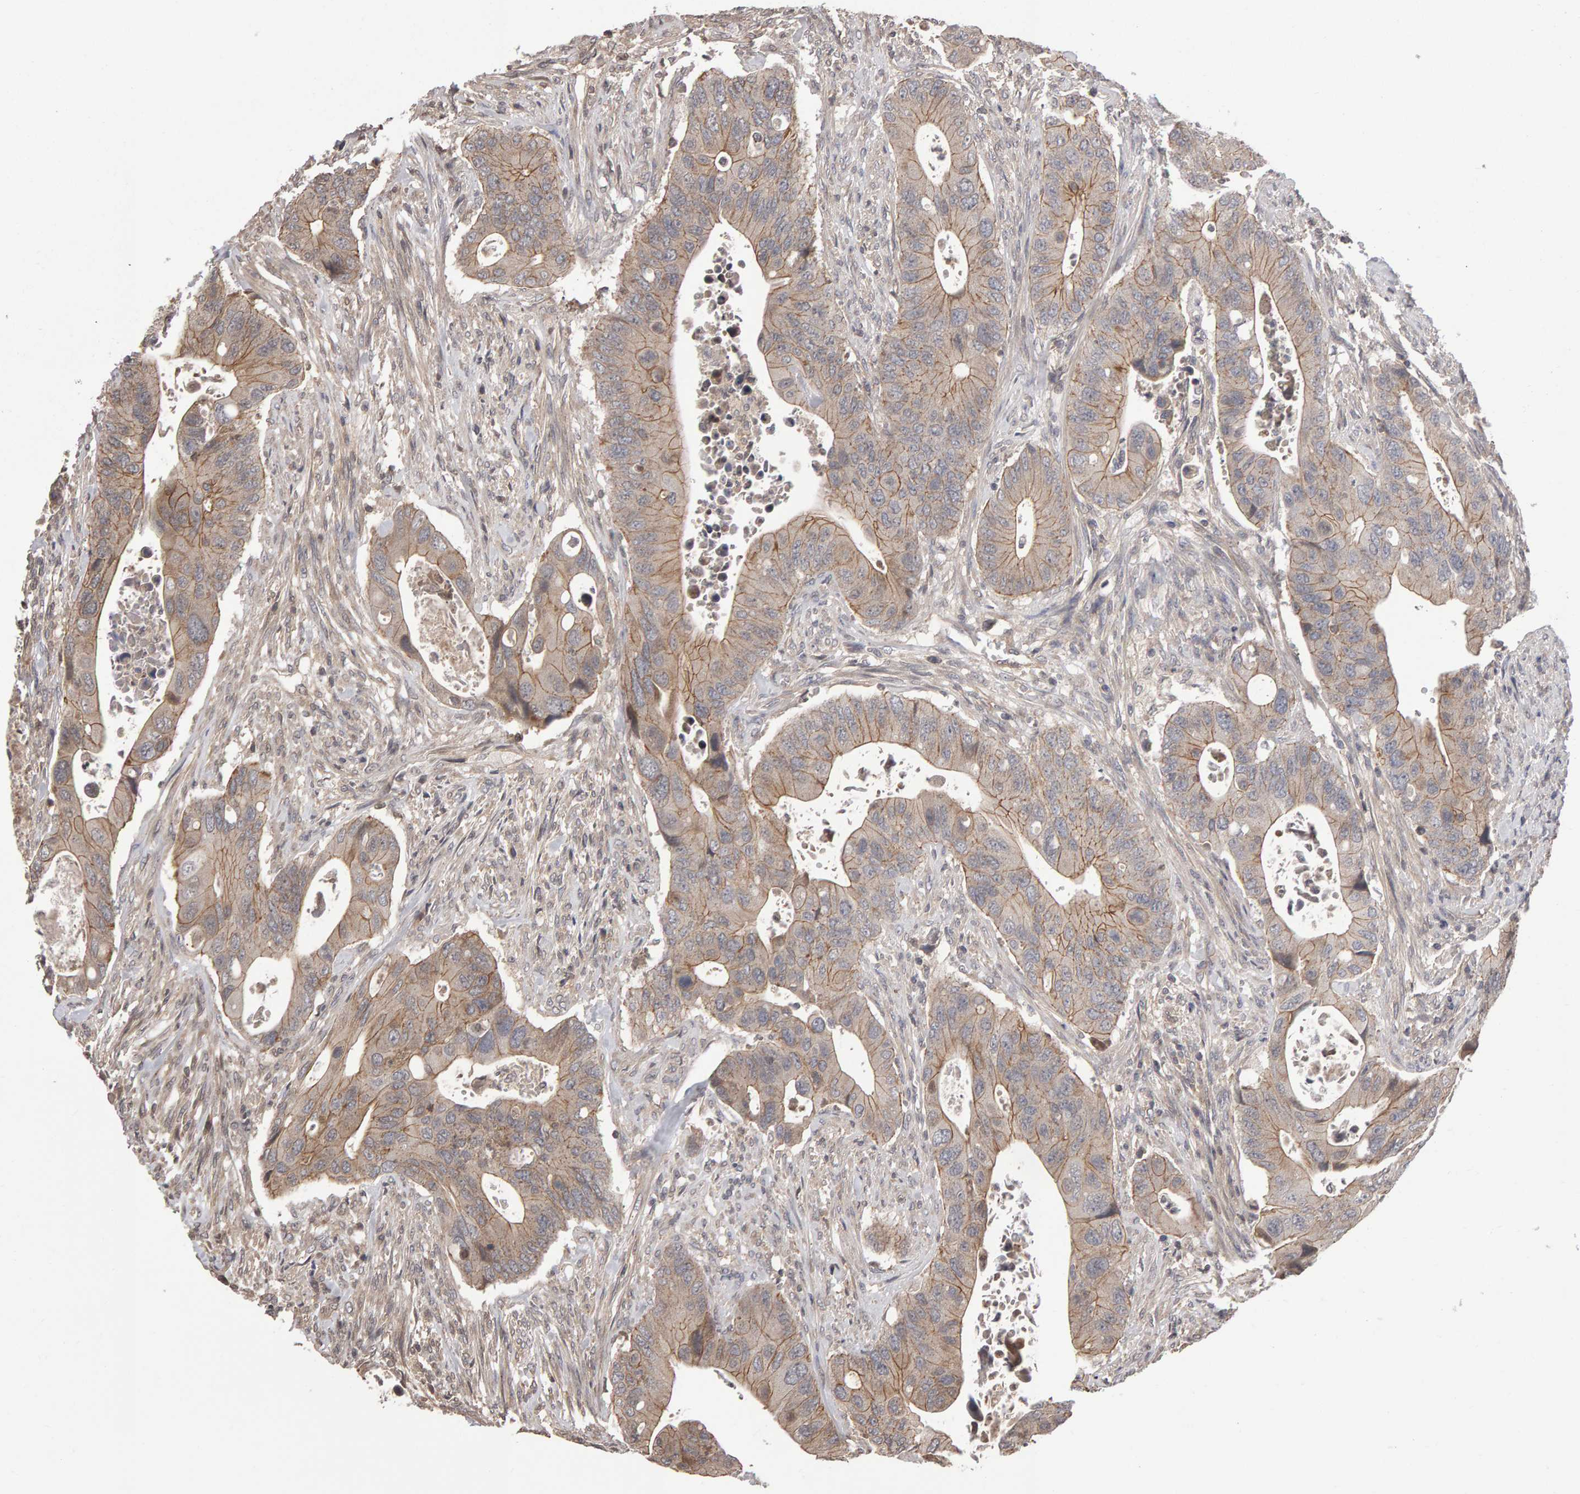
{"staining": {"intensity": "weak", "quantity": ">75%", "location": "cytoplasmic/membranous"}, "tissue": "colorectal cancer", "cell_type": "Tumor cells", "image_type": "cancer", "snomed": [{"axis": "morphology", "description": "Adenocarcinoma, NOS"}, {"axis": "topography", "description": "Rectum"}], "caption": "Immunohistochemistry photomicrograph of human adenocarcinoma (colorectal) stained for a protein (brown), which reveals low levels of weak cytoplasmic/membranous staining in about >75% of tumor cells.", "gene": "SCRIB", "patient": {"sex": "female", "age": 57}}